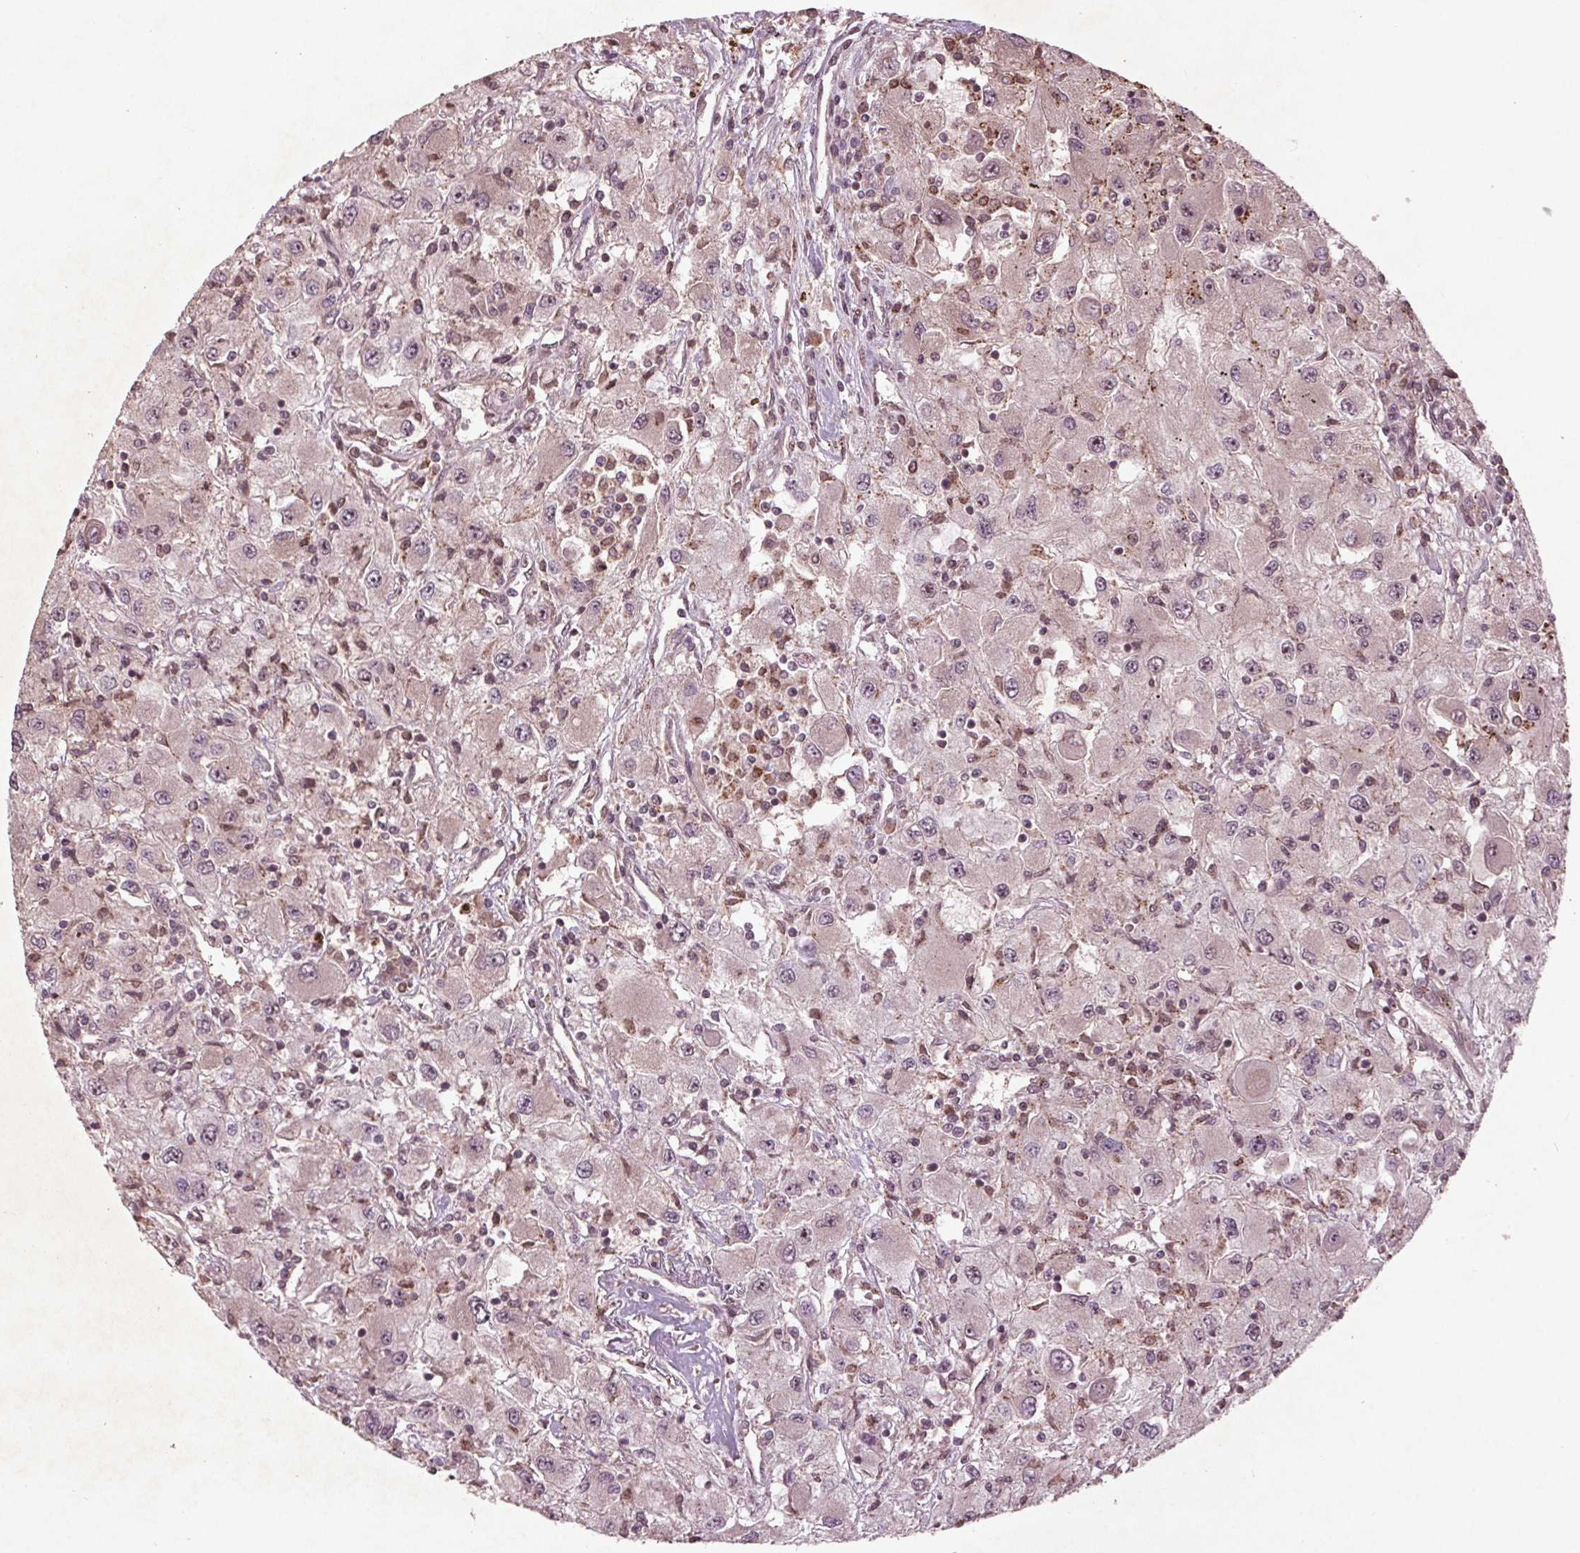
{"staining": {"intensity": "negative", "quantity": "none", "location": "none"}, "tissue": "renal cancer", "cell_type": "Tumor cells", "image_type": "cancer", "snomed": [{"axis": "morphology", "description": "Adenocarcinoma, NOS"}, {"axis": "topography", "description": "Kidney"}], "caption": "There is no significant expression in tumor cells of adenocarcinoma (renal). The staining was performed using DAB to visualize the protein expression in brown, while the nuclei were stained in blue with hematoxylin (Magnification: 20x).", "gene": "CDKL4", "patient": {"sex": "female", "age": 67}}